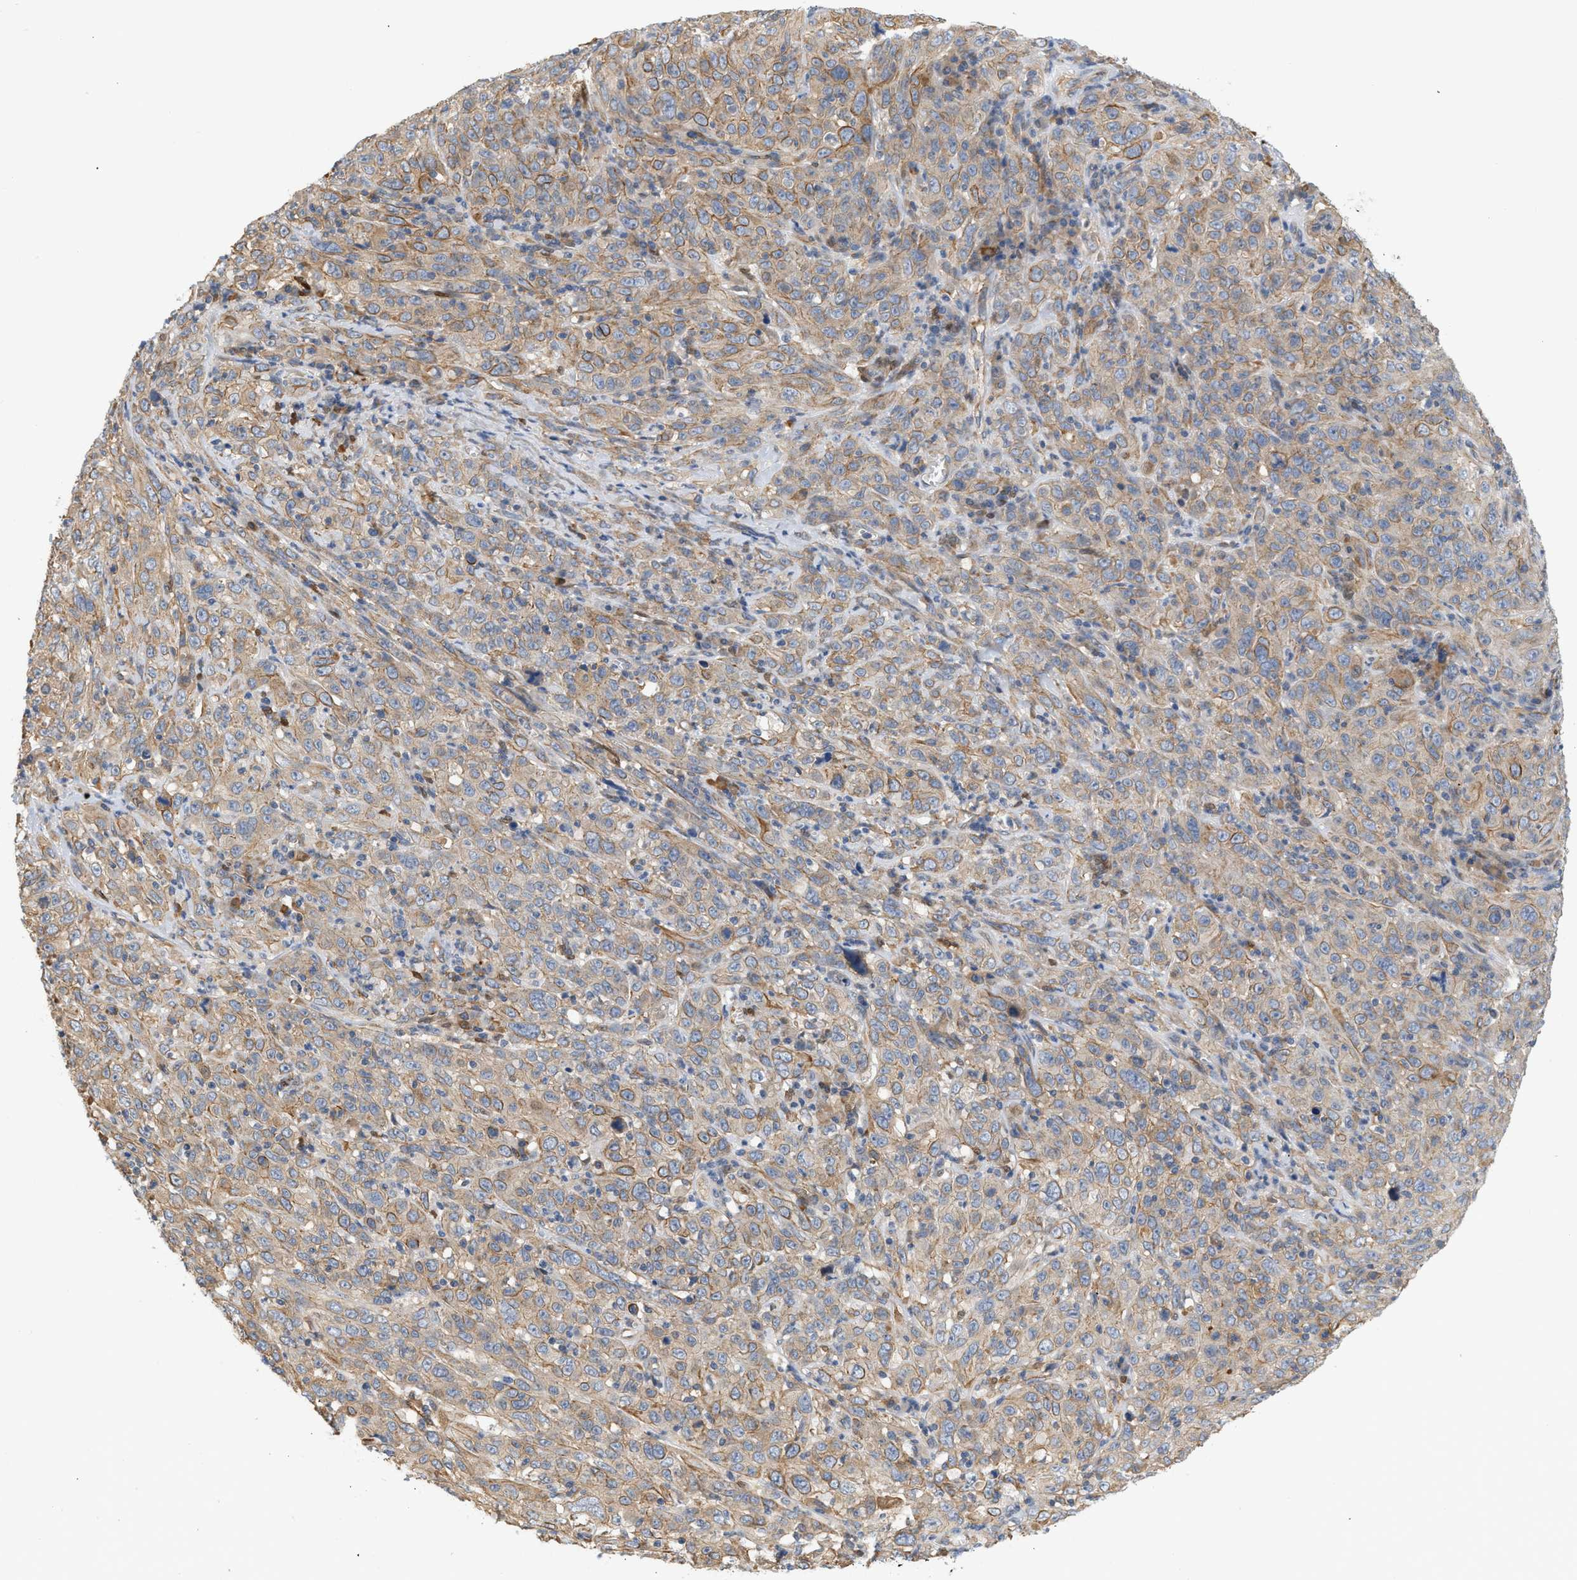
{"staining": {"intensity": "weak", "quantity": ">75%", "location": "cytoplasmic/membranous"}, "tissue": "cervical cancer", "cell_type": "Tumor cells", "image_type": "cancer", "snomed": [{"axis": "morphology", "description": "Squamous cell carcinoma, NOS"}, {"axis": "topography", "description": "Cervix"}], "caption": "Squamous cell carcinoma (cervical) stained with a protein marker demonstrates weak staining in tumor cells.", "gene": "CTXN1", "patient": {"sex": "female", "age": 46}}